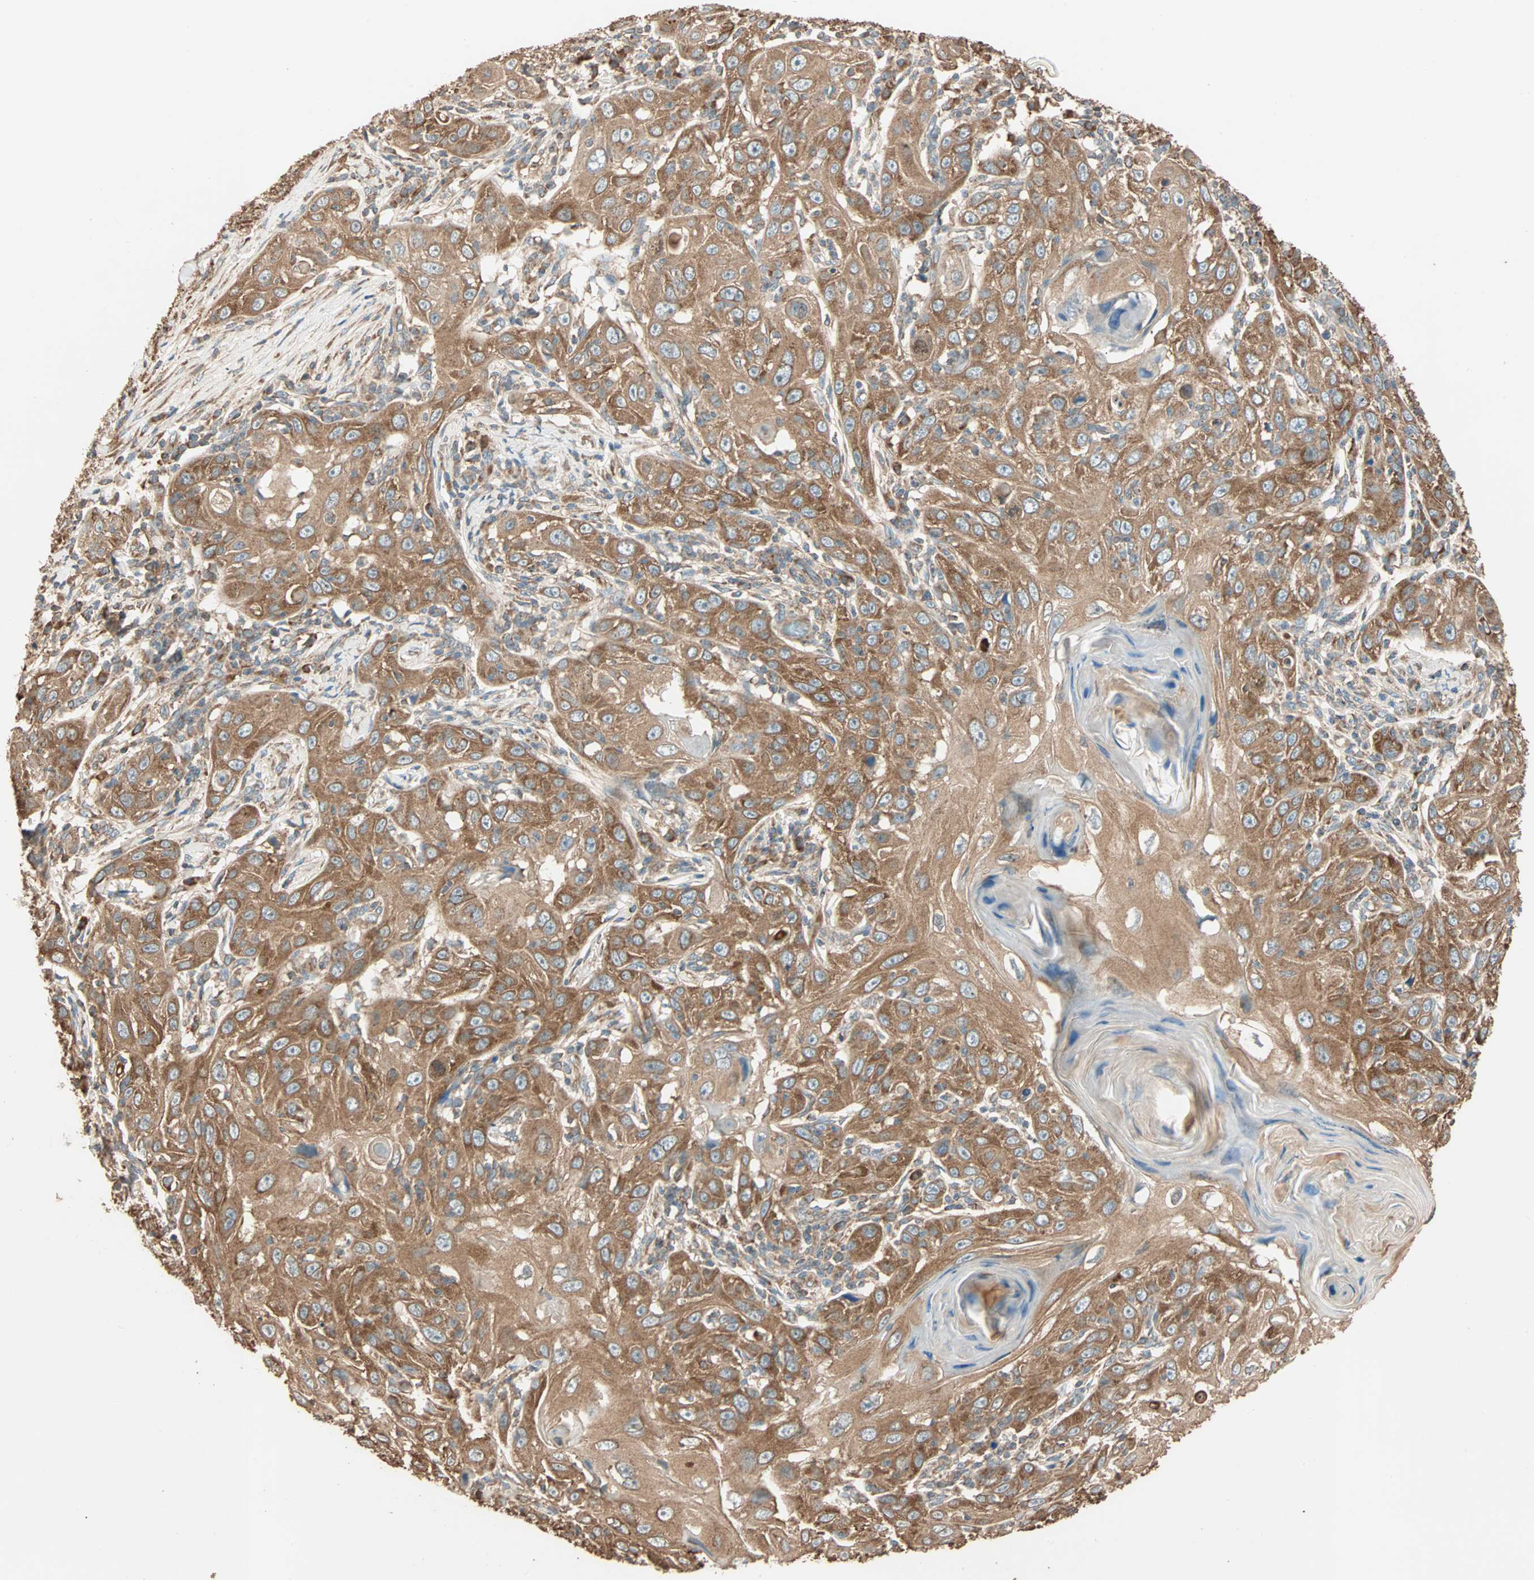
{"staining": {"intensity": "strong", "quantity": ">75%", "location": "cytoplasmic/membranous"}, "tissue": "skin cancer", "cell_type": "Tumor cells", "image_type": "cancer", "snomed": [{"axis": "morphology", "description": "Squamous cell carcinoma, NOS"}, {"axis": "topography", "description": "Skin"}], "caption": "Skin cancer (squamous cell carcinoma) stained for a protein (brown) exhibits strong cytoplasmic/membranous positive expression in approximately >75% of tumor cells.", "gene": "EIF4G2", "patient": {"sex": "female", "age": 88}}